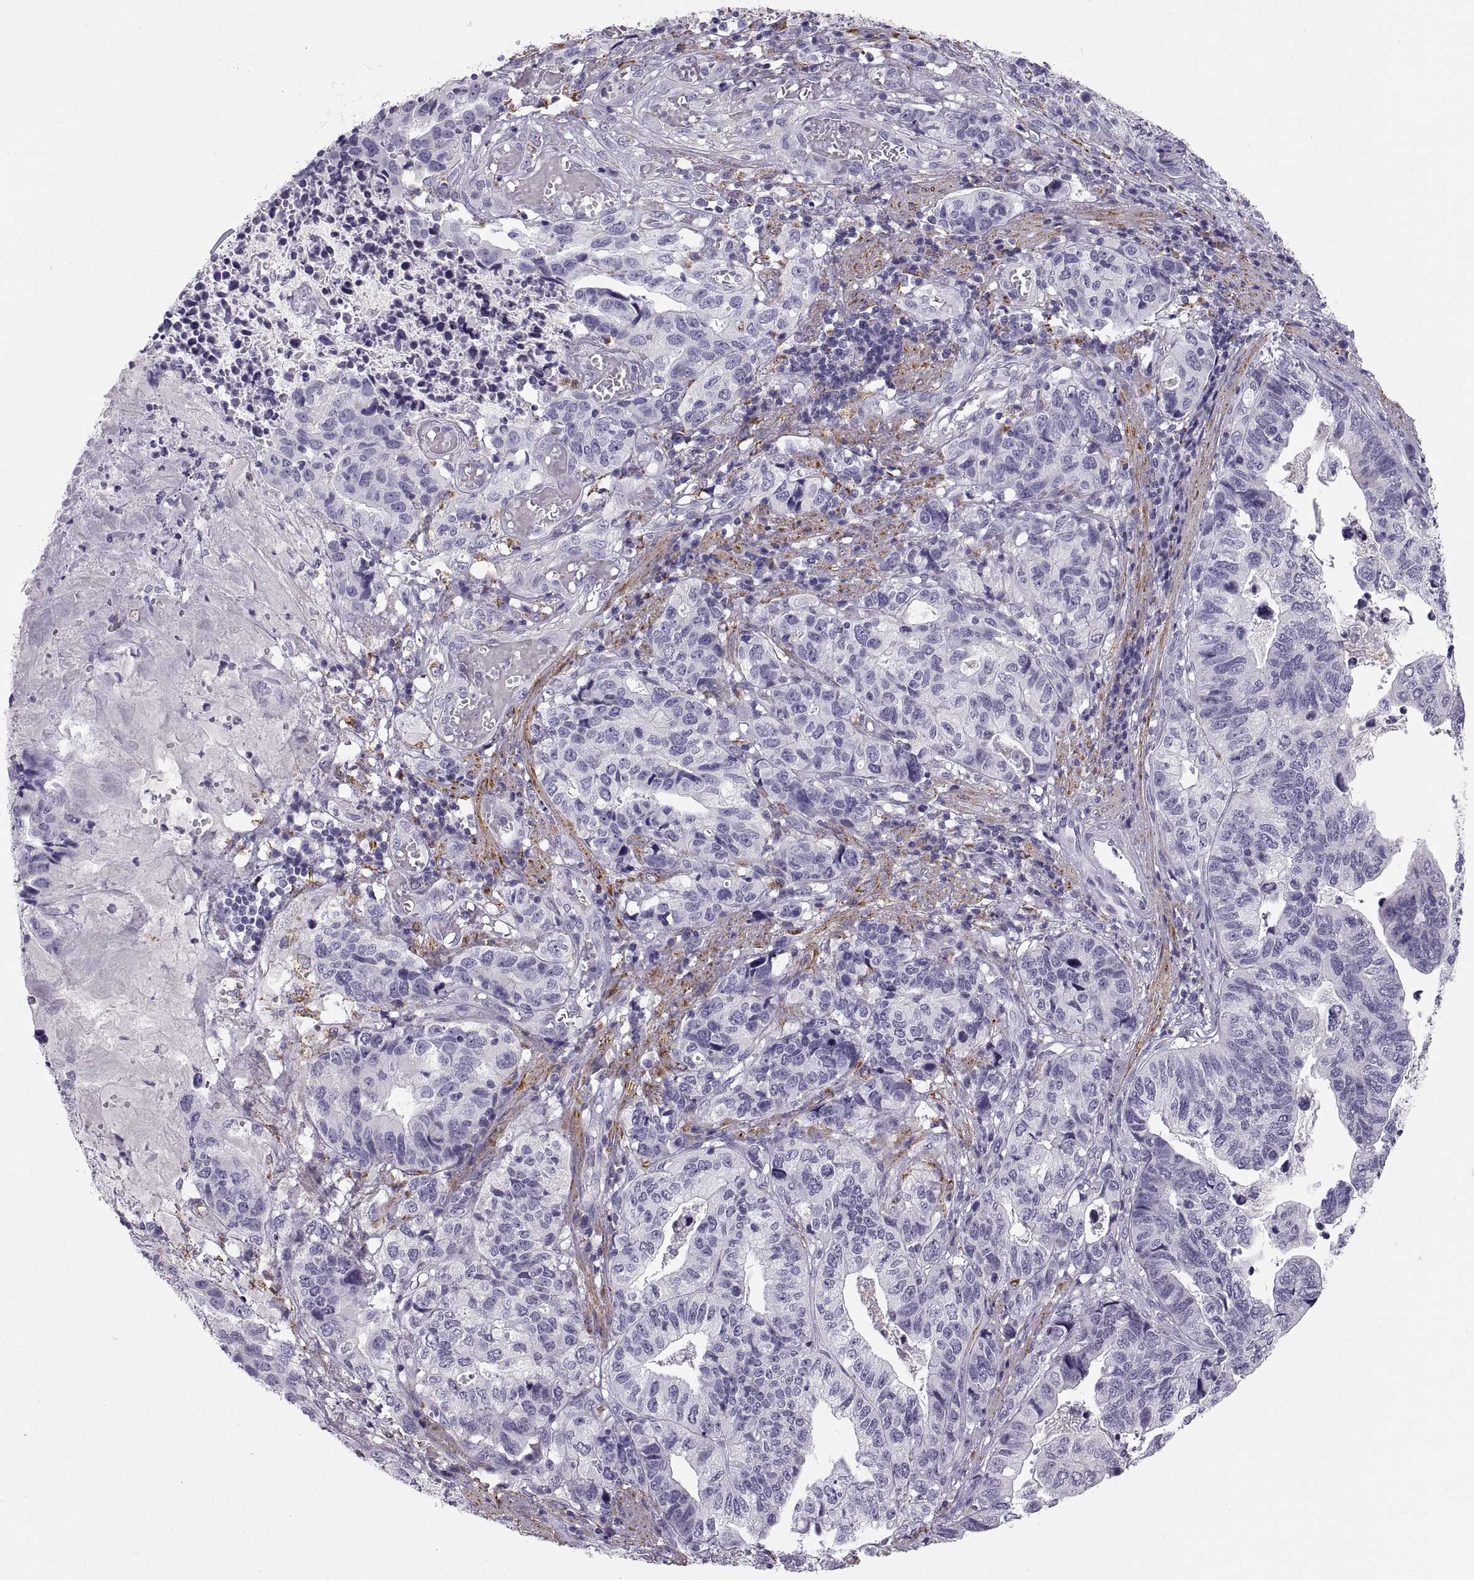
{"staining": {"intensity": "negative", "quantity": "none", "location": "none"}, "tissue": "stomach cancer", "cell_type": "Tumor cells", "image_type": "cancer", "snomed": [{"axis": "morphology", "description": "Adenocarcinoma, NOS"}, {"axis": "topography", "description": "Stomach, upper"}], "caption": "This is a image of immunohistochemistry staining of stomach adenocarcinoma, which shows no staining in tumor cells.", "gene": "COL9A3", "patient": {"sex": "female", "age": 67}}